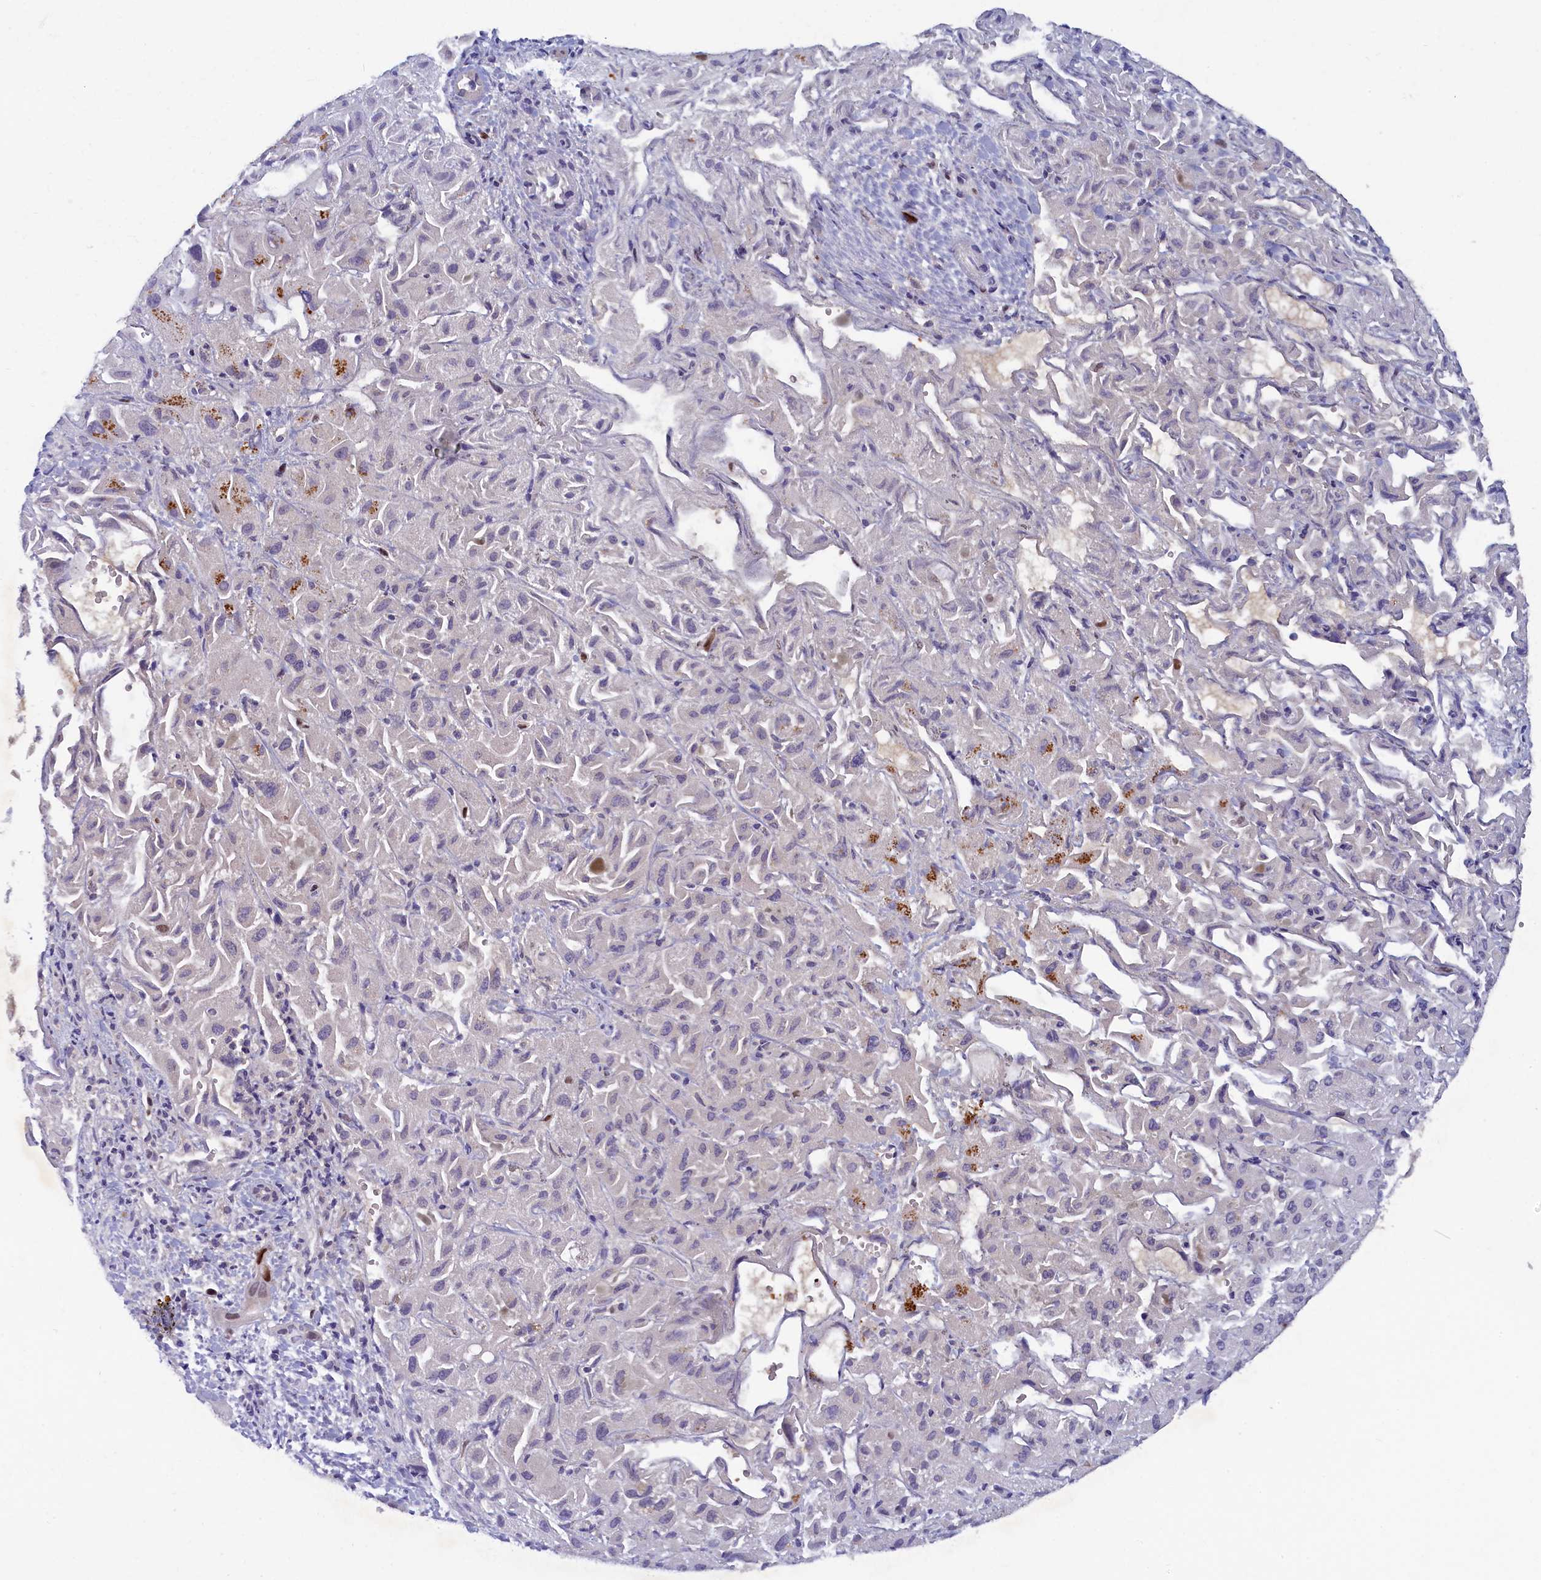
{"staining": {"intensity": "negative", "quantity": "none", "location": "none"}, "tissue": "liver cancer", "cell_type": "Tumor cells", "image_type": "cancer", "snomed": [{"axis": "morphology", "description": "Cholangiocarcinoma"}, {"axis": "topography", "description": "Liver"}], "caption": "Immunohistochemistry histopathology image of human liver cholangiocarcinoma stained for a protein (brown), which shows no expression in tumor cells. The staining was performed using DAB to visualize the protein expression in brown, while the nuclei were stained in blue with hematoxylin (Magnification: 20x).", "gene": "BRCA1", "patient": {"sex": "female", "age": 52}}